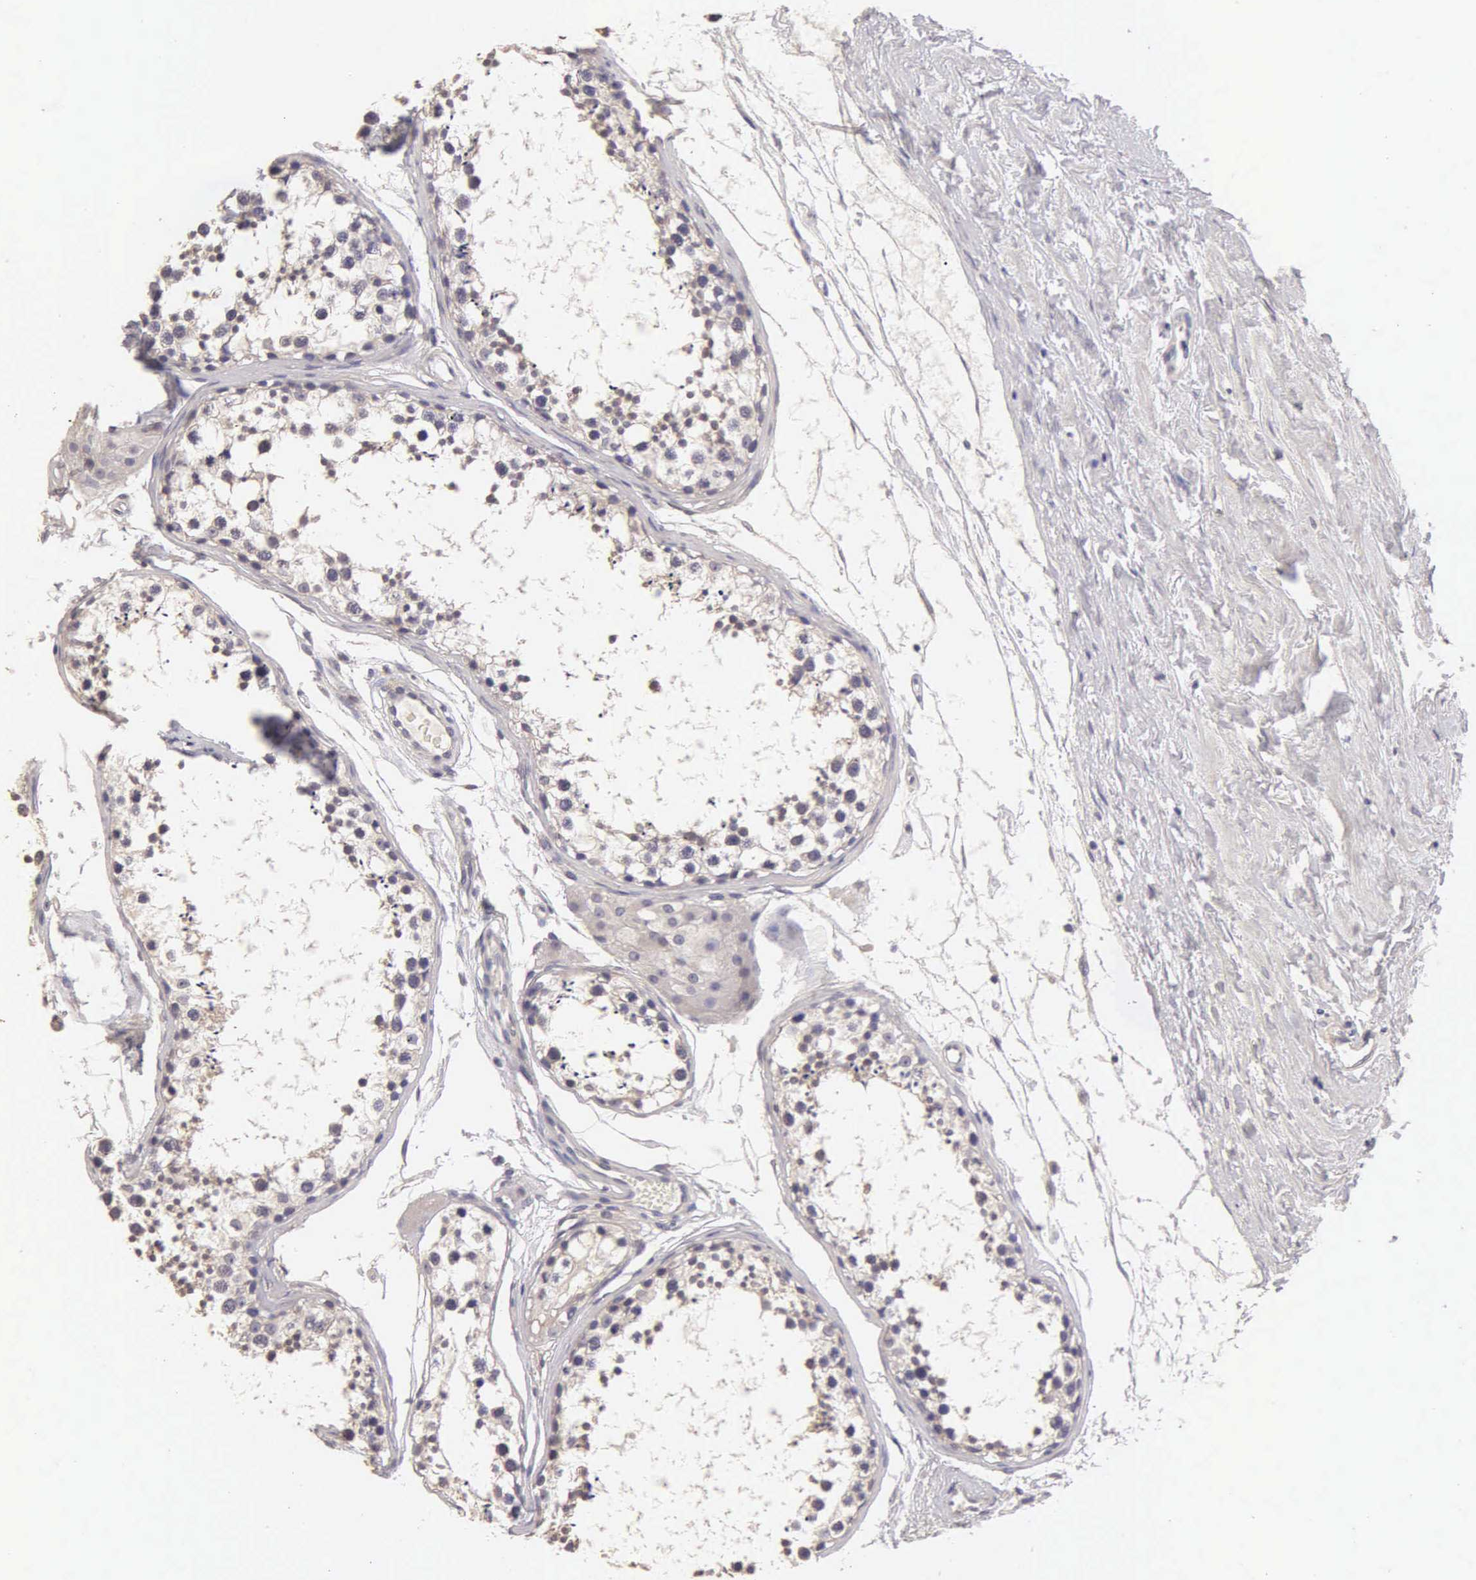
{"staining": {"intensity": "negative", "quantity": "none", "location": "none"}, "tissue": "testis", "cell_type": "Cells in seminiferous ducts", "image_type": "normal", "snomed": [{"axis": "morphology", "description": "Normal tissue, NOS"}, {"axis": "topography", "description": "Testis"}], "caption": "An immunohistochemistry micrograph of normal testis is shown. There is no staining in cells in seminiferous ducts of testis.", "gene": "ESR1", "patient": {"sex": "male", "age": 57}}